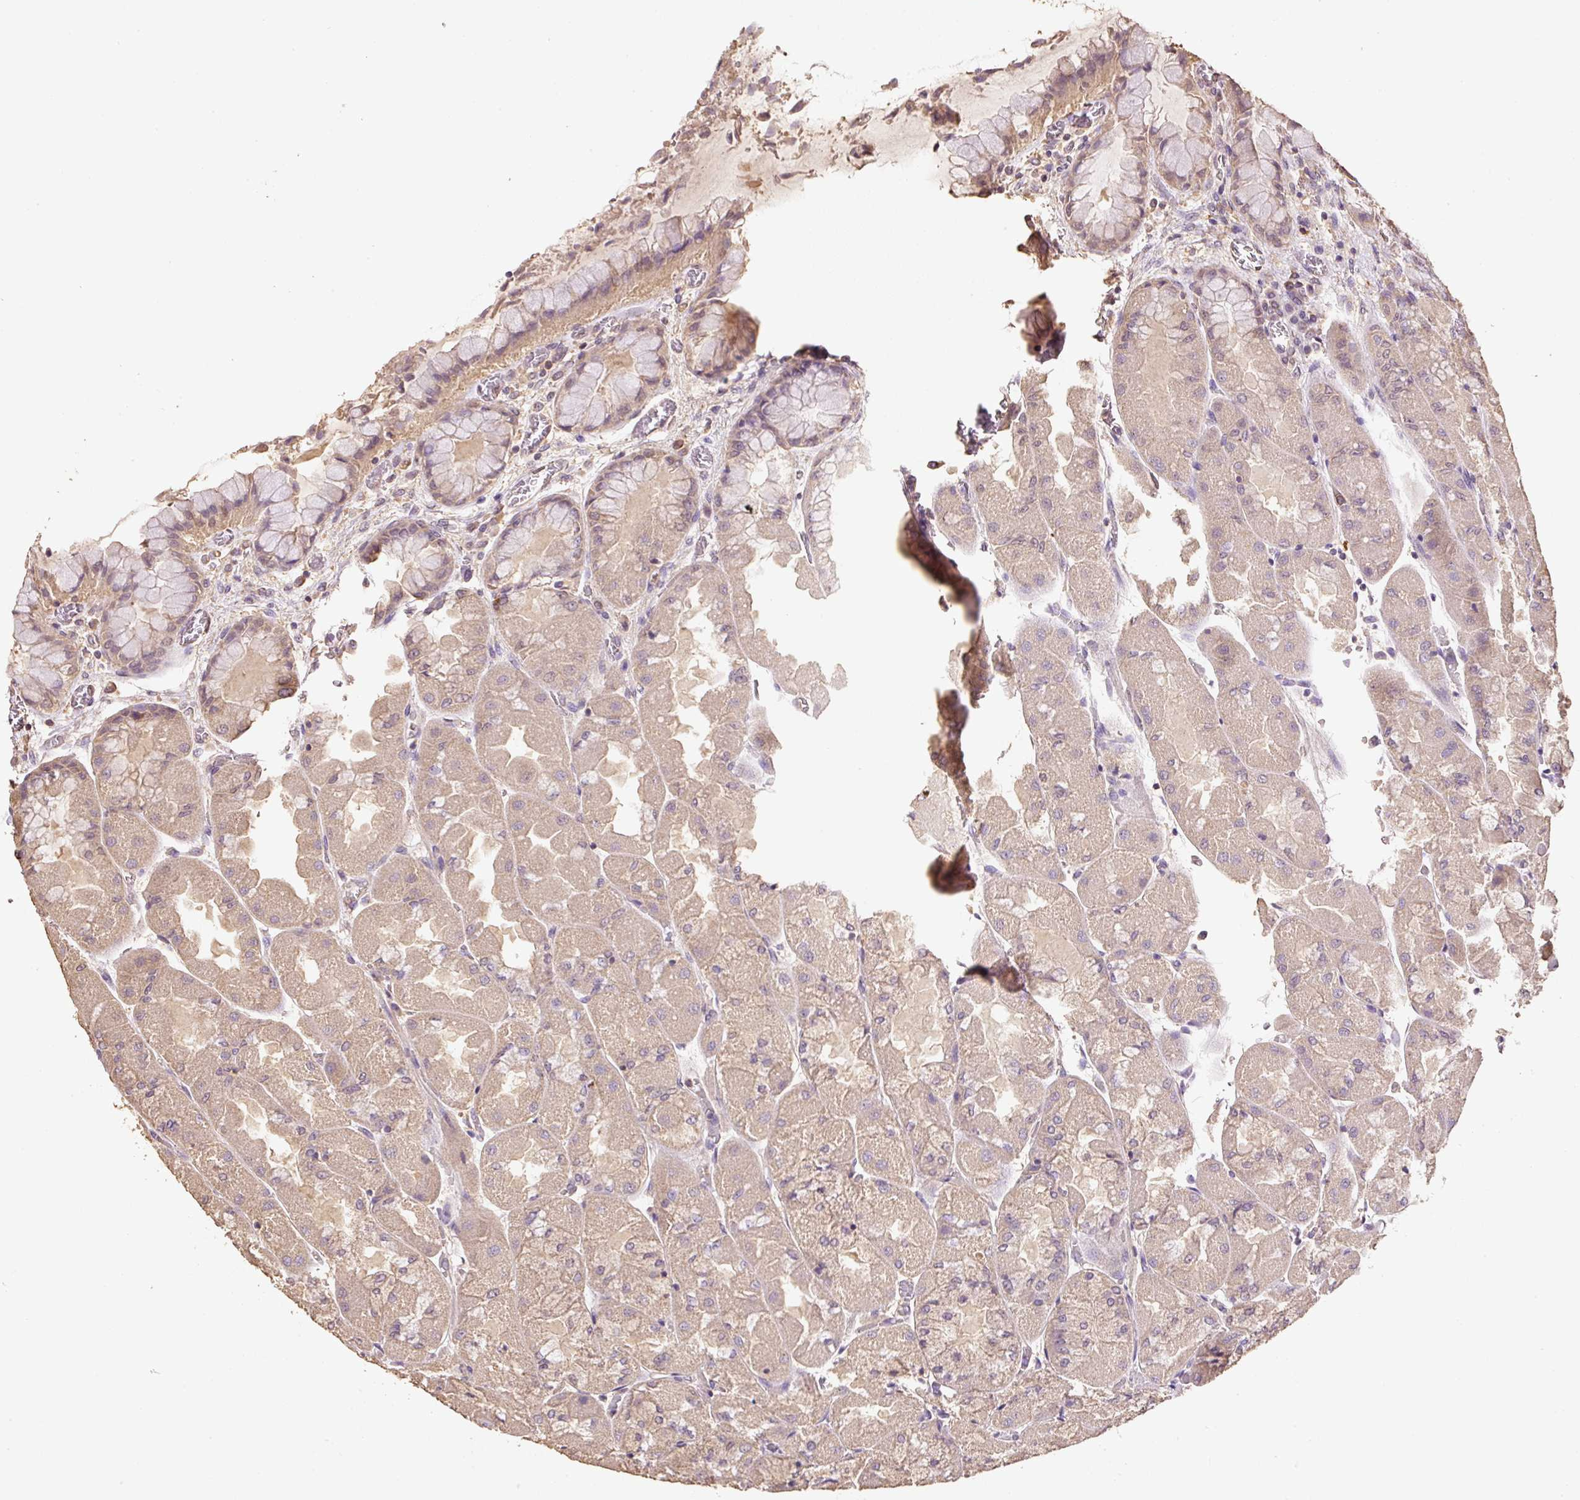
{"staining": {"intensity": "weak", "quantity": ">75%", "location": "cytoplasmic/membranous"}, "tissue": "stomach", "cell_type": "Glandular cells", "image_type": "normal", "snomed": [{"axis": "morphology", "description": "Normal tissue, NOS"}, {"axis": "topography", "description": "Stomach"}], "caption": "A brown stain shows weak cytoplasmic/membranous positivity of a protein in glandular cells of unremarkable human stomach. (DAB IHC with brightfield microscopy, high magnification).", "gene": "HERC2", "patient": {"sex": "female", "age": 61}}